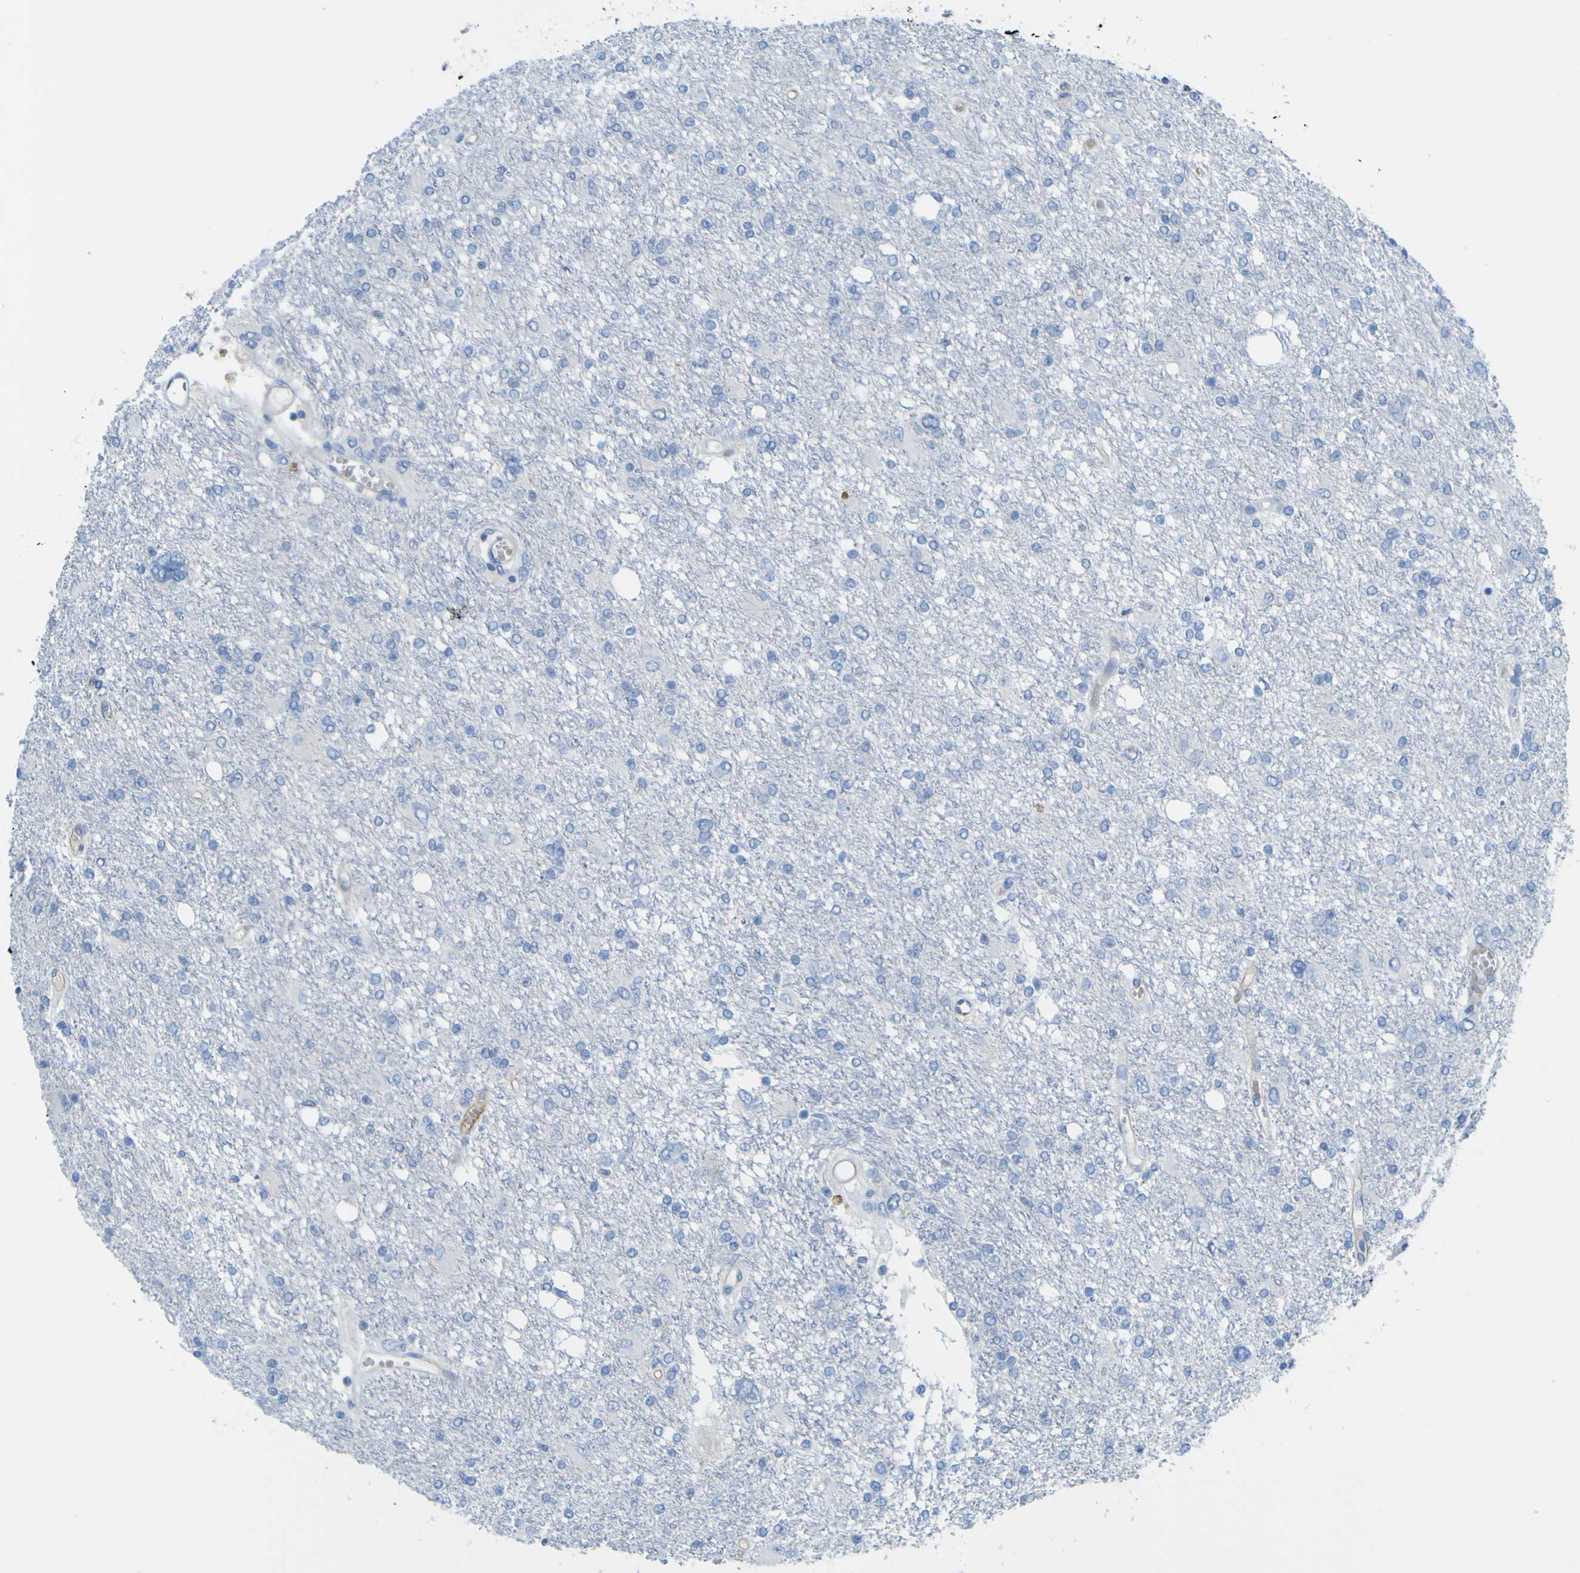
{"staining": {"intensity": "negative", "quantity": "none", "location": "none"}, "tissue": "glioma", "cell_type": "Tumor cells", "image_type": "cancer", "snomed": [{"axis": "morphology", "description": "Glioma, malignant, High grade"}, {"axis": "topography", "description": "Brain"}], "caption": "Tumor cells are negative for protein expression in human glioma.", "gene": "CD93", "patient": {"sex": "female", "age": 59}}